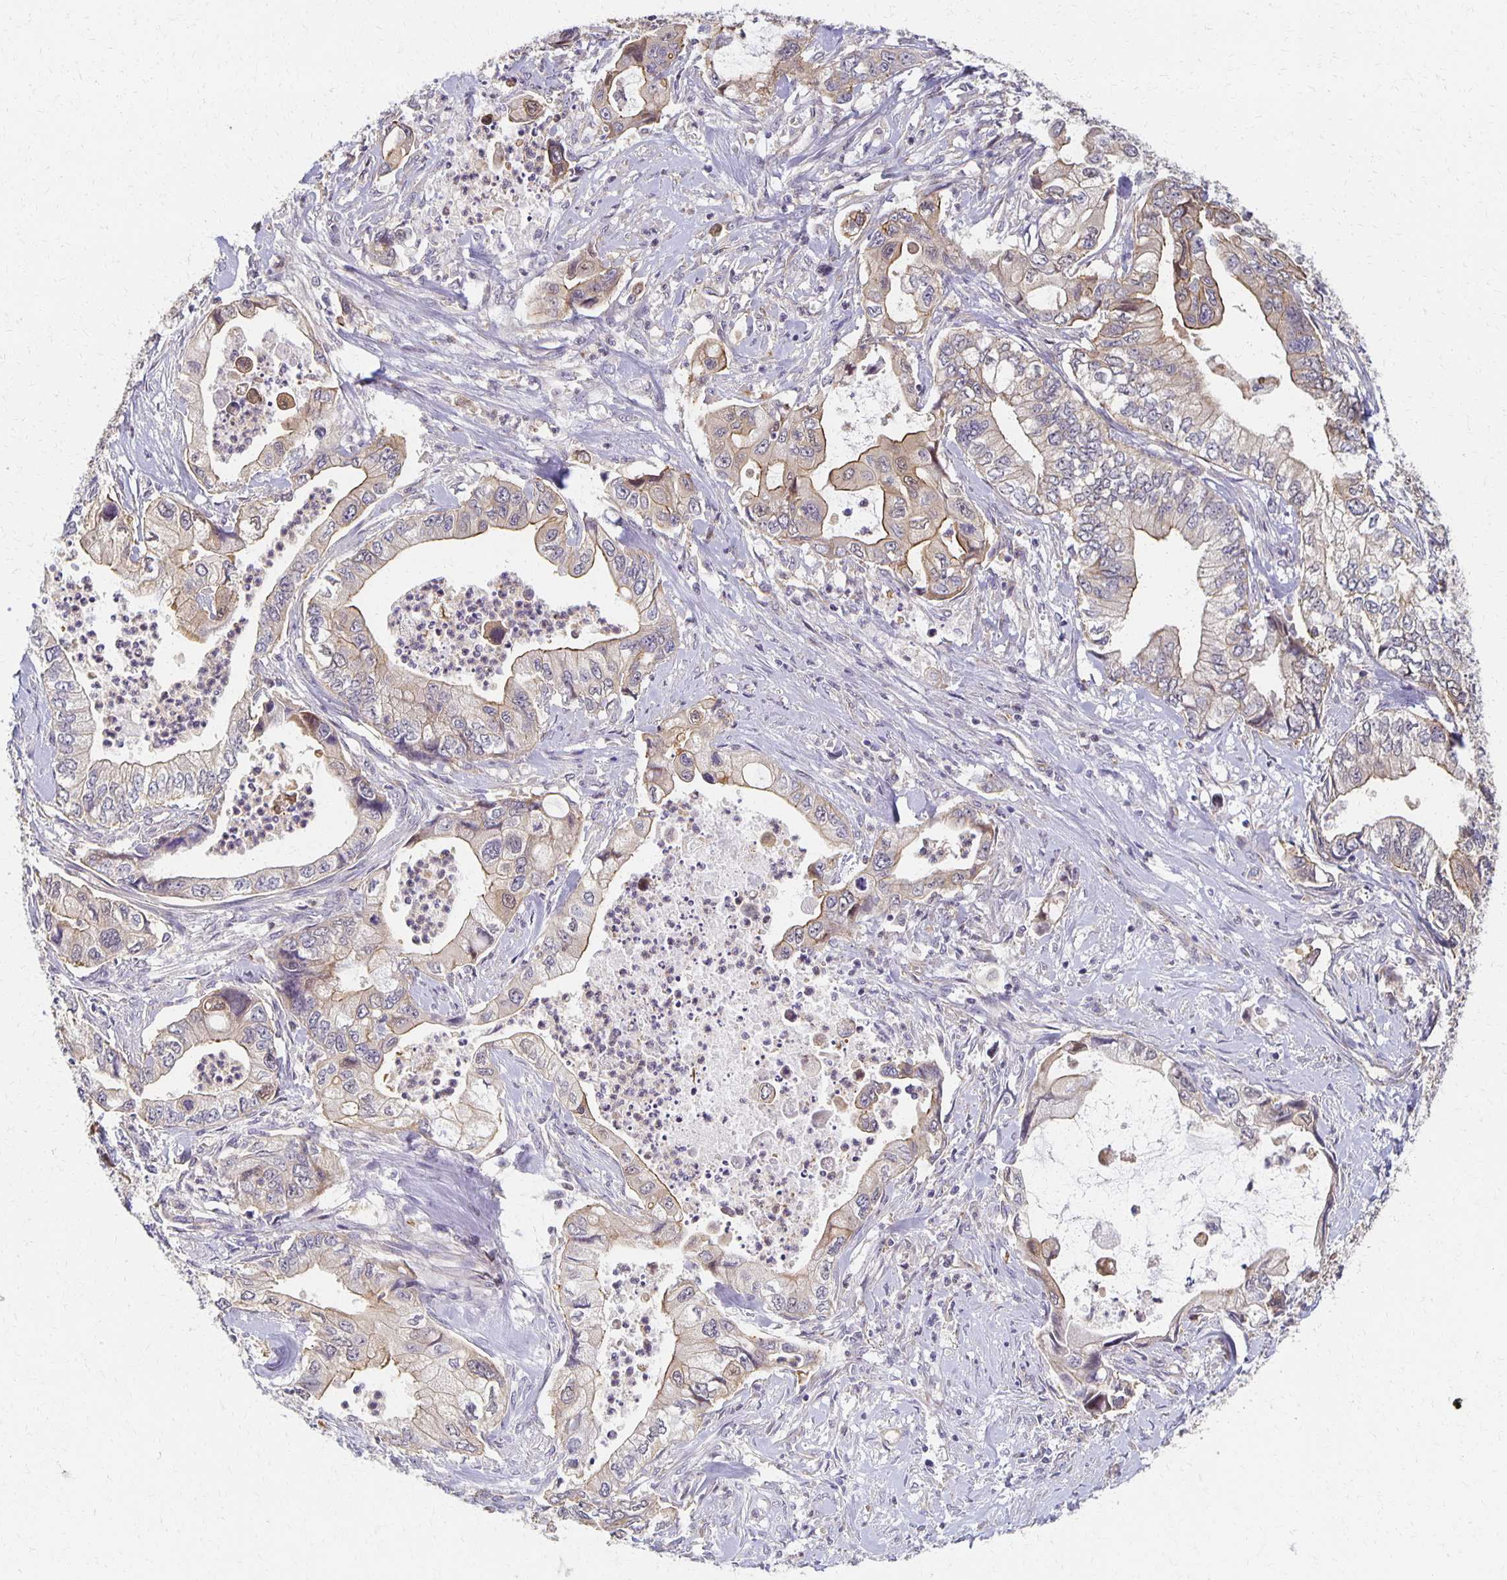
{"staining": {"intensity": "weak", "quantity": "<25%", "location": "cytoplasmic/membranous"}, "tissue": "stomach cancer", "cell_type": "Tumor cells", "image_type": "cancer", "snomed": [{"axis": "morphology", "description": "Adenocarcinoma, NOS"}, {"axis": "topography", "description": "Pancreas"}, {"axis": "topography", "description": "Stomach, upper"}], "caption": "Stomach cancer (adenocarcinoma) was stained to show a protein in brown. There is no significant staining in tumor cells.", "gene": "SORL1", "patient": {"sex": "male", "age": 77}}